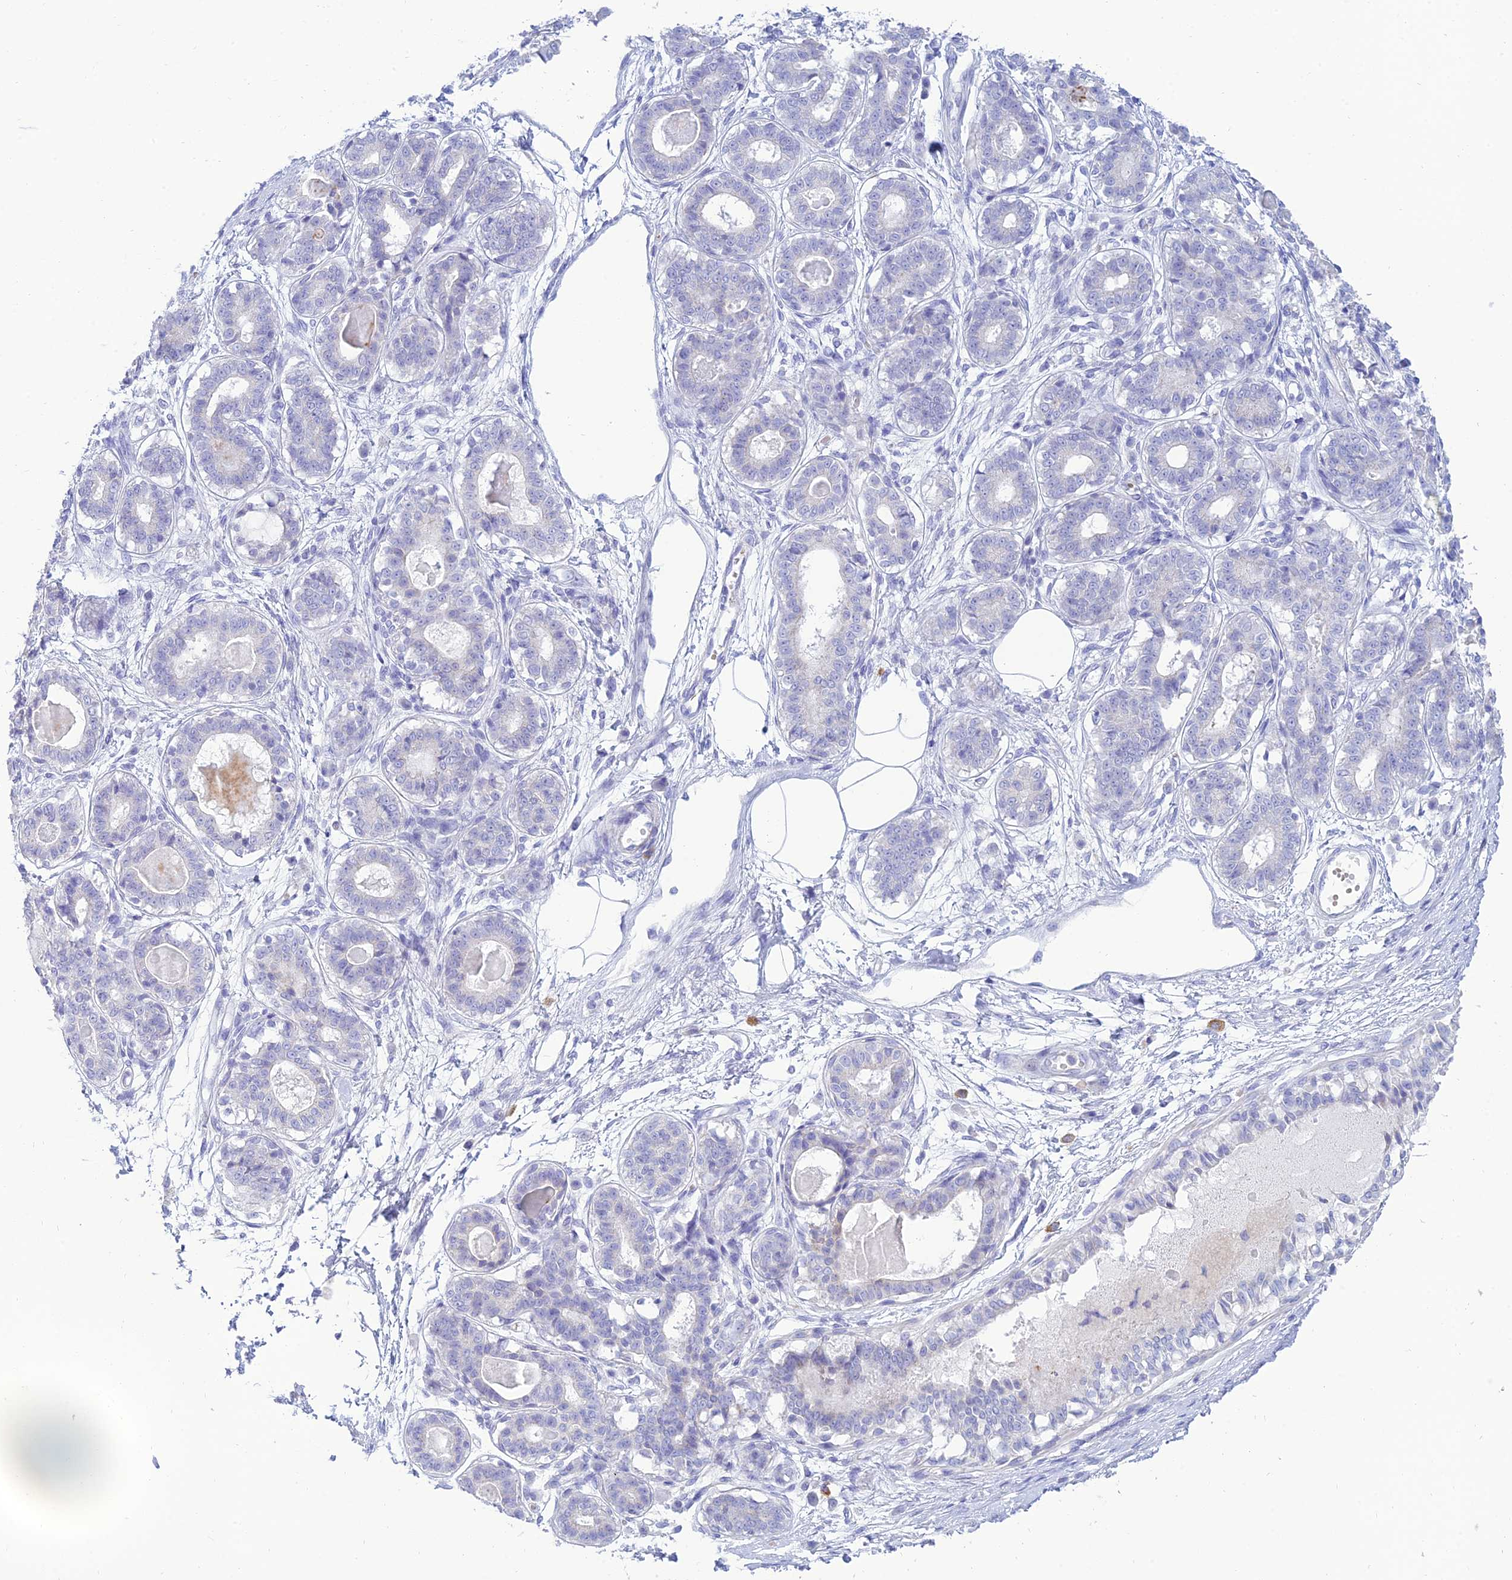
{"staining": {"intensity": "negative", "quantity": "none", "location": "none"}, "tissue": "breast", "cell_type": "Adipocytes", "image_type": "normal", "snomed": [{"axis": "morphology", "description": "Normal tissue, NOS"}, {"axis": "topography", "description": "Breast"}], "caption": "Human breast stained for a protein using IHC reveals no positivity in adipocytes.", "gene": "MAL2", "patient": {"sex": "female", "age": 45}}